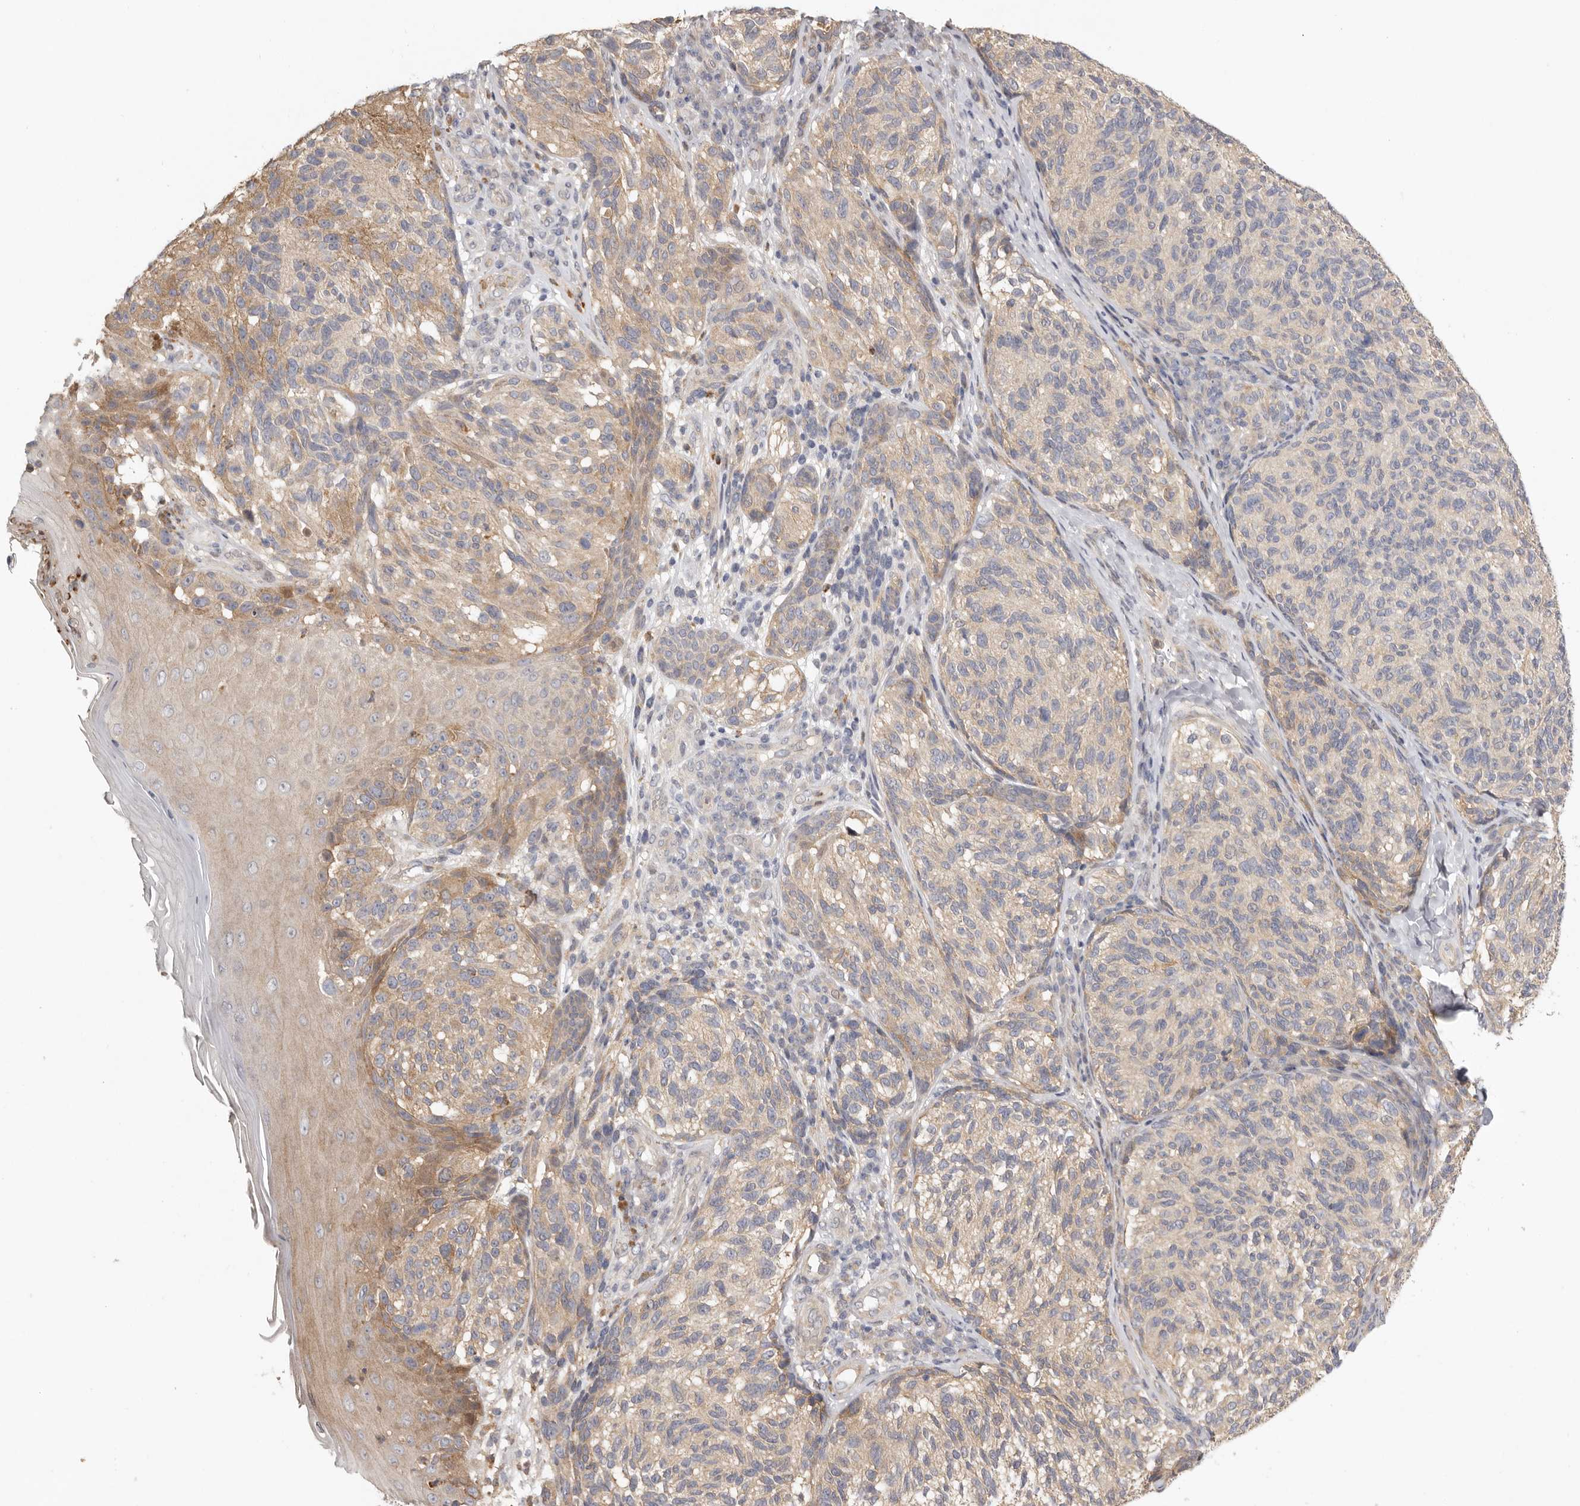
{"staining": {"intensity": "weak", "quantity": "<25%", "location": "cytoplasmic/membranous"}, "tissue": "melanoma", "cell_type": "Tumor cells", "image_type": "cancer", "snomed": [{"axis": "morphology", "description": "Malignant melanoma, NOS"}, {"axis": "topography", "description": "Skin"}], "caption": "Immunohistochemical staining of malignant melanoma exhibits no significant staining in tumor cells.", "gene": "MSRB2", "patient": {"sex": "female", "age": 73}}